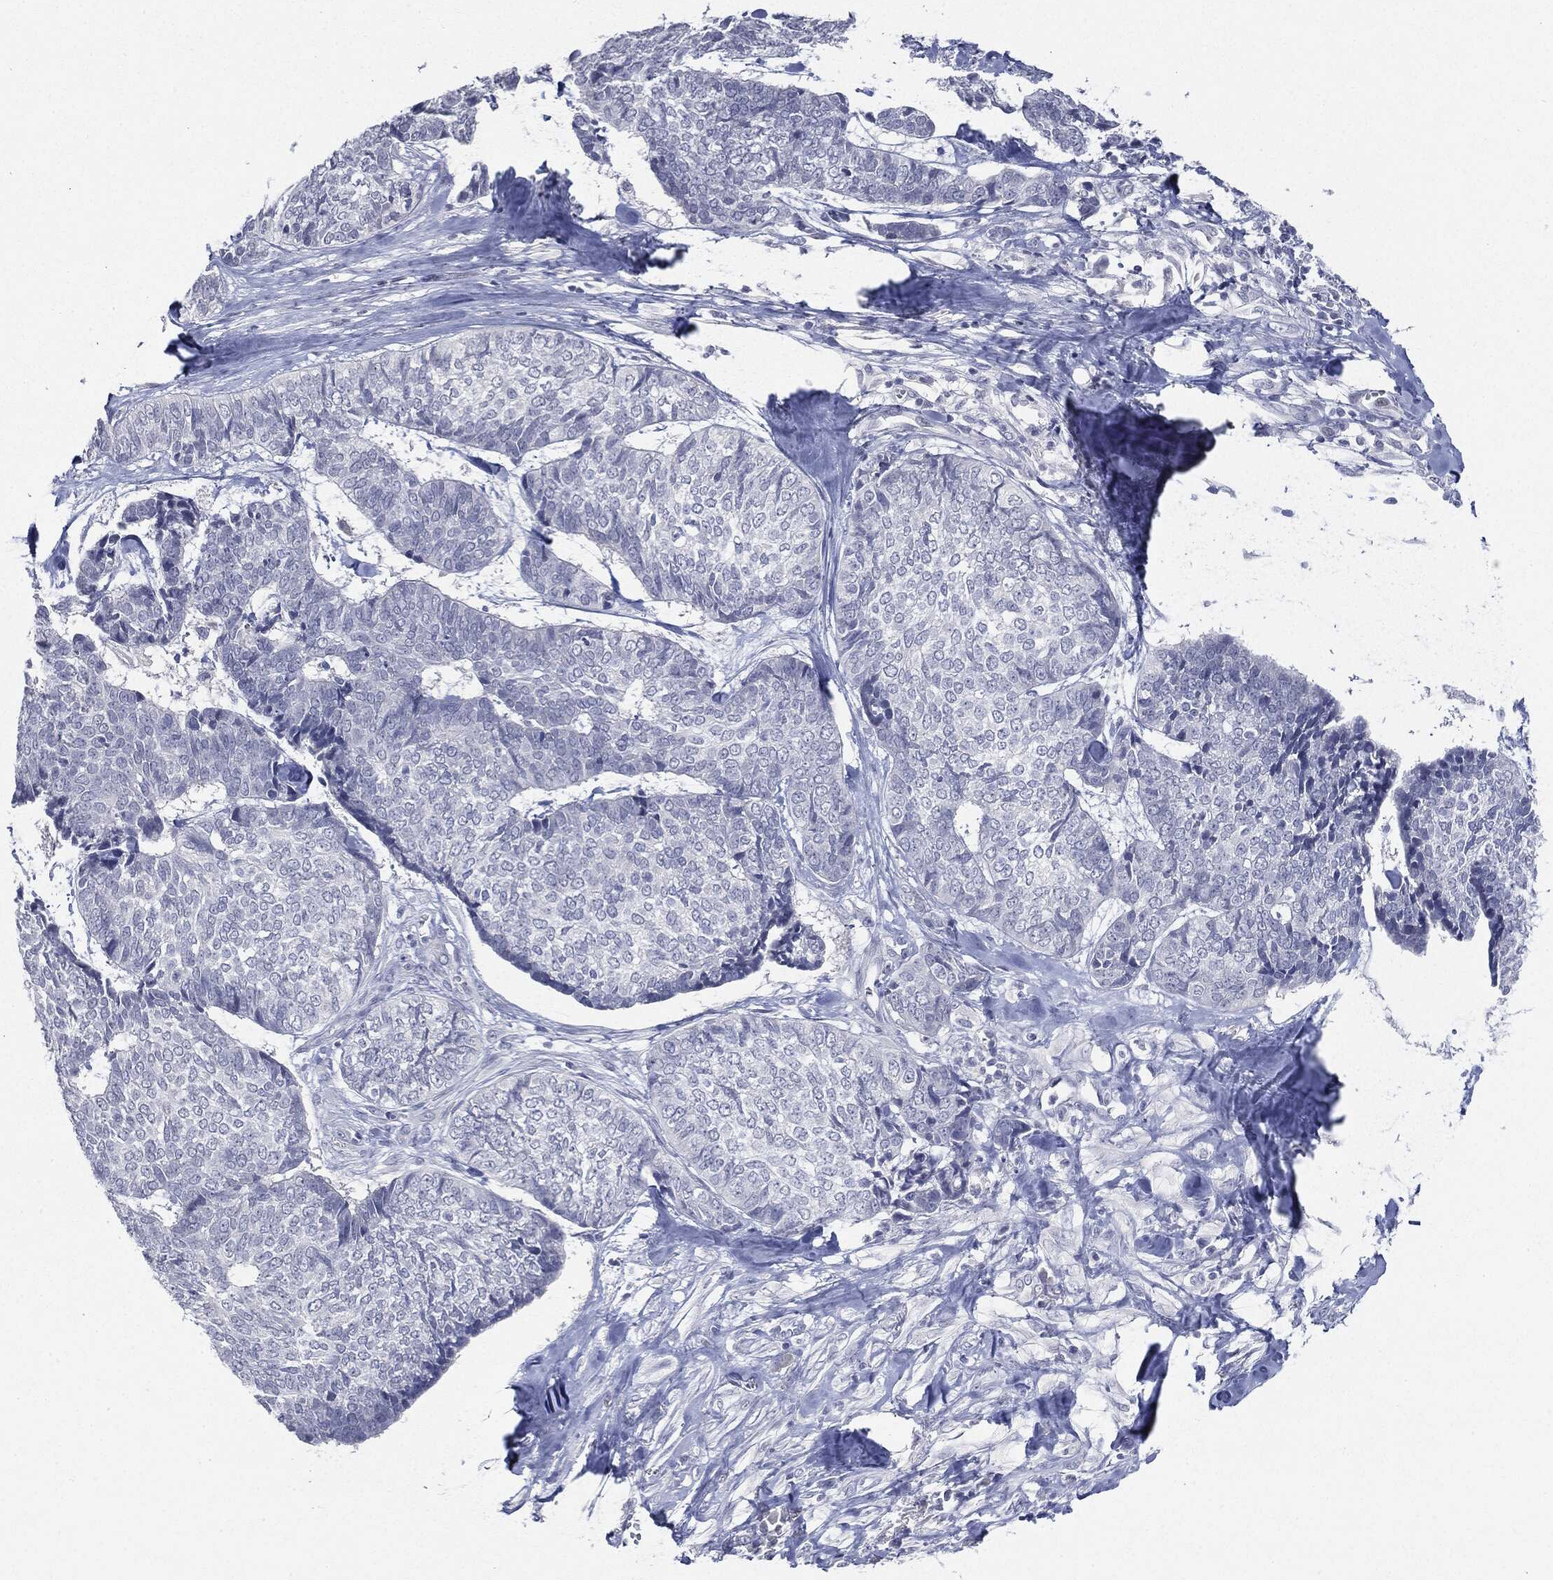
{"staining": {"intensity": "negative", "quantity": "none", "location": "none"}, "tissue": "skin cancer", "cell_type": "Tumor cells", "image_type": "cancer", "snomed": [{"axis": "morphology", "description": "Basal cell carcinoma"}, {"axis": "topography", "description": "Skin"}], "caption": "An immunohistochemistry image of skin basal cell carcinoma is shown. There is no staining in tumor cells of skin basal cell carcinoma.", "gene": "CGB1", "patient": {"sex": "male", "age": 86}}